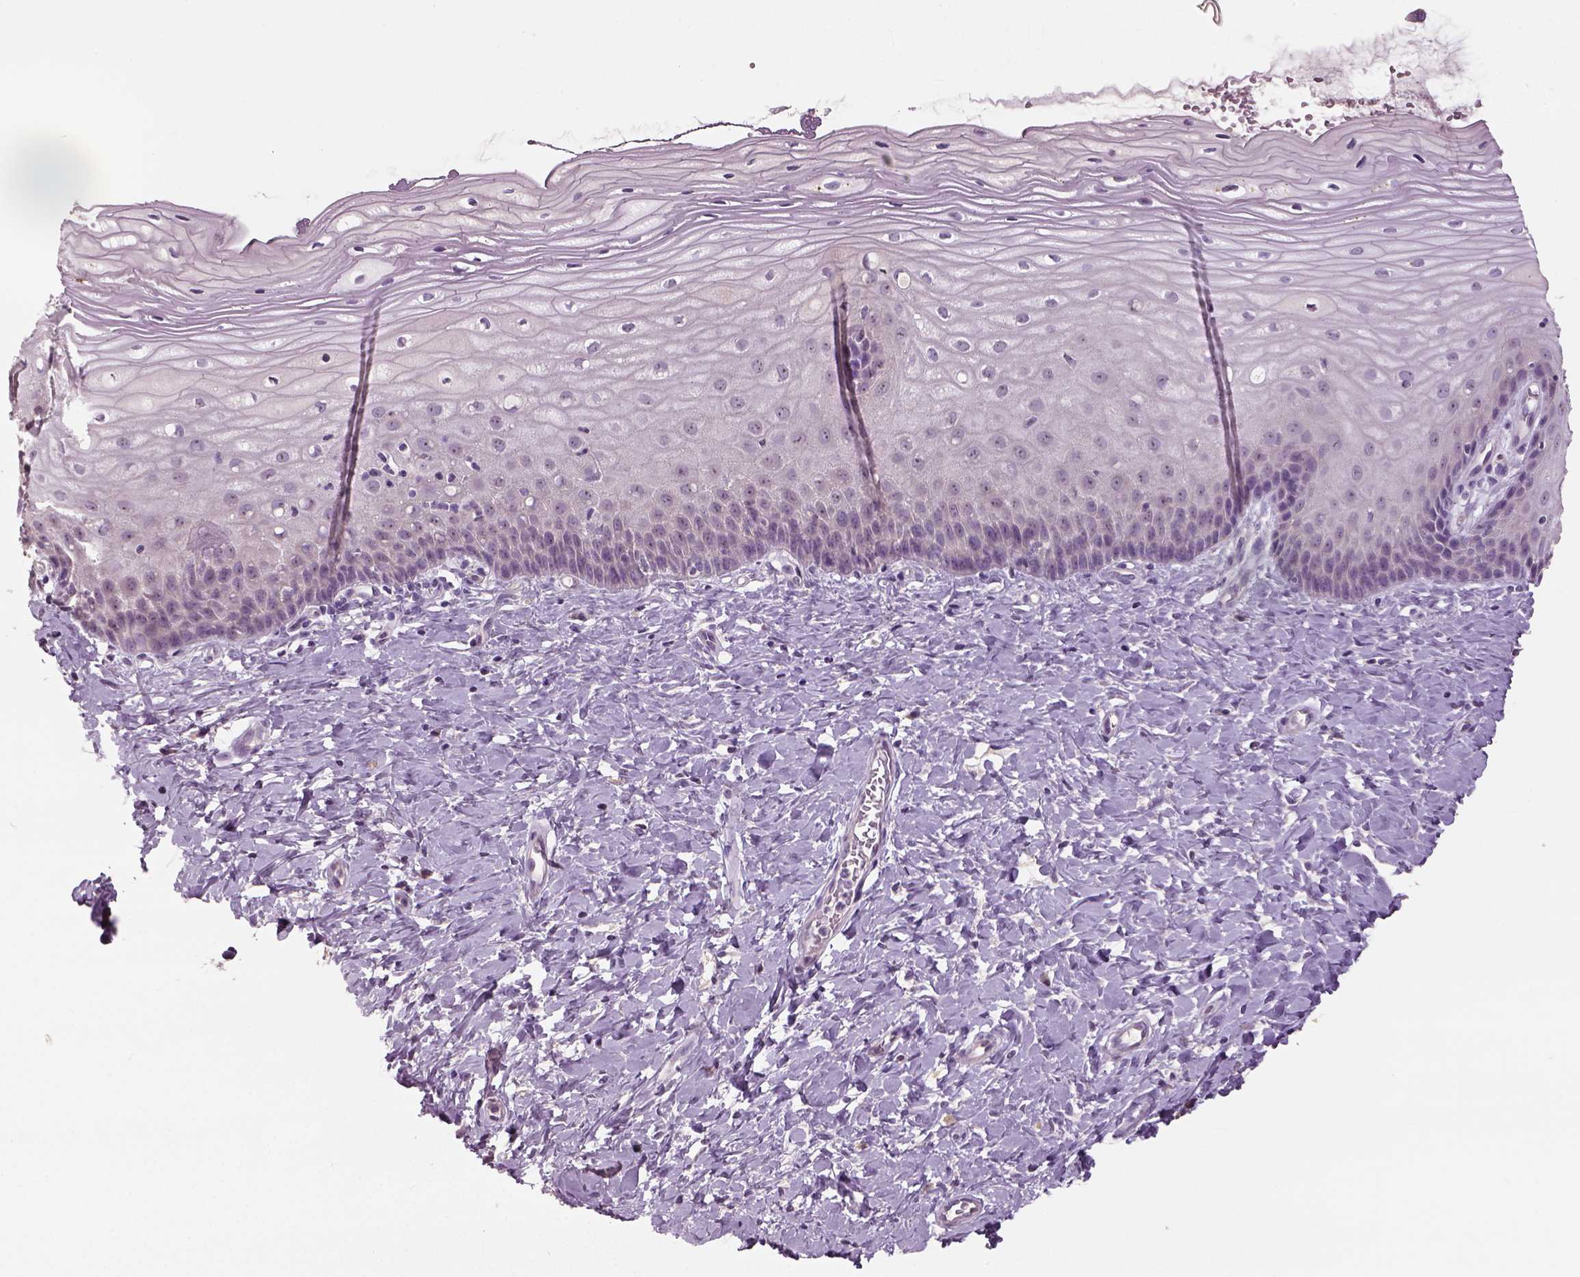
{"staining": {"intensity": "negative", "quantity": "none", "location": "none"}, "tissue": "cervix", "cell_type": "Glandular cells", "image_type": "normal", "snomed": [{"axis": "morphology", "description": "Normal tissue, NOS"}, {"axis": "topography", "description": "Cervix"}], "caption": "An immunohistochemistry micrograph of normal cervix is shown. There is no staining in glandular cells of cervix.", "gene": "NECAB1", "patient": {"sex": "female", "age": 37}}